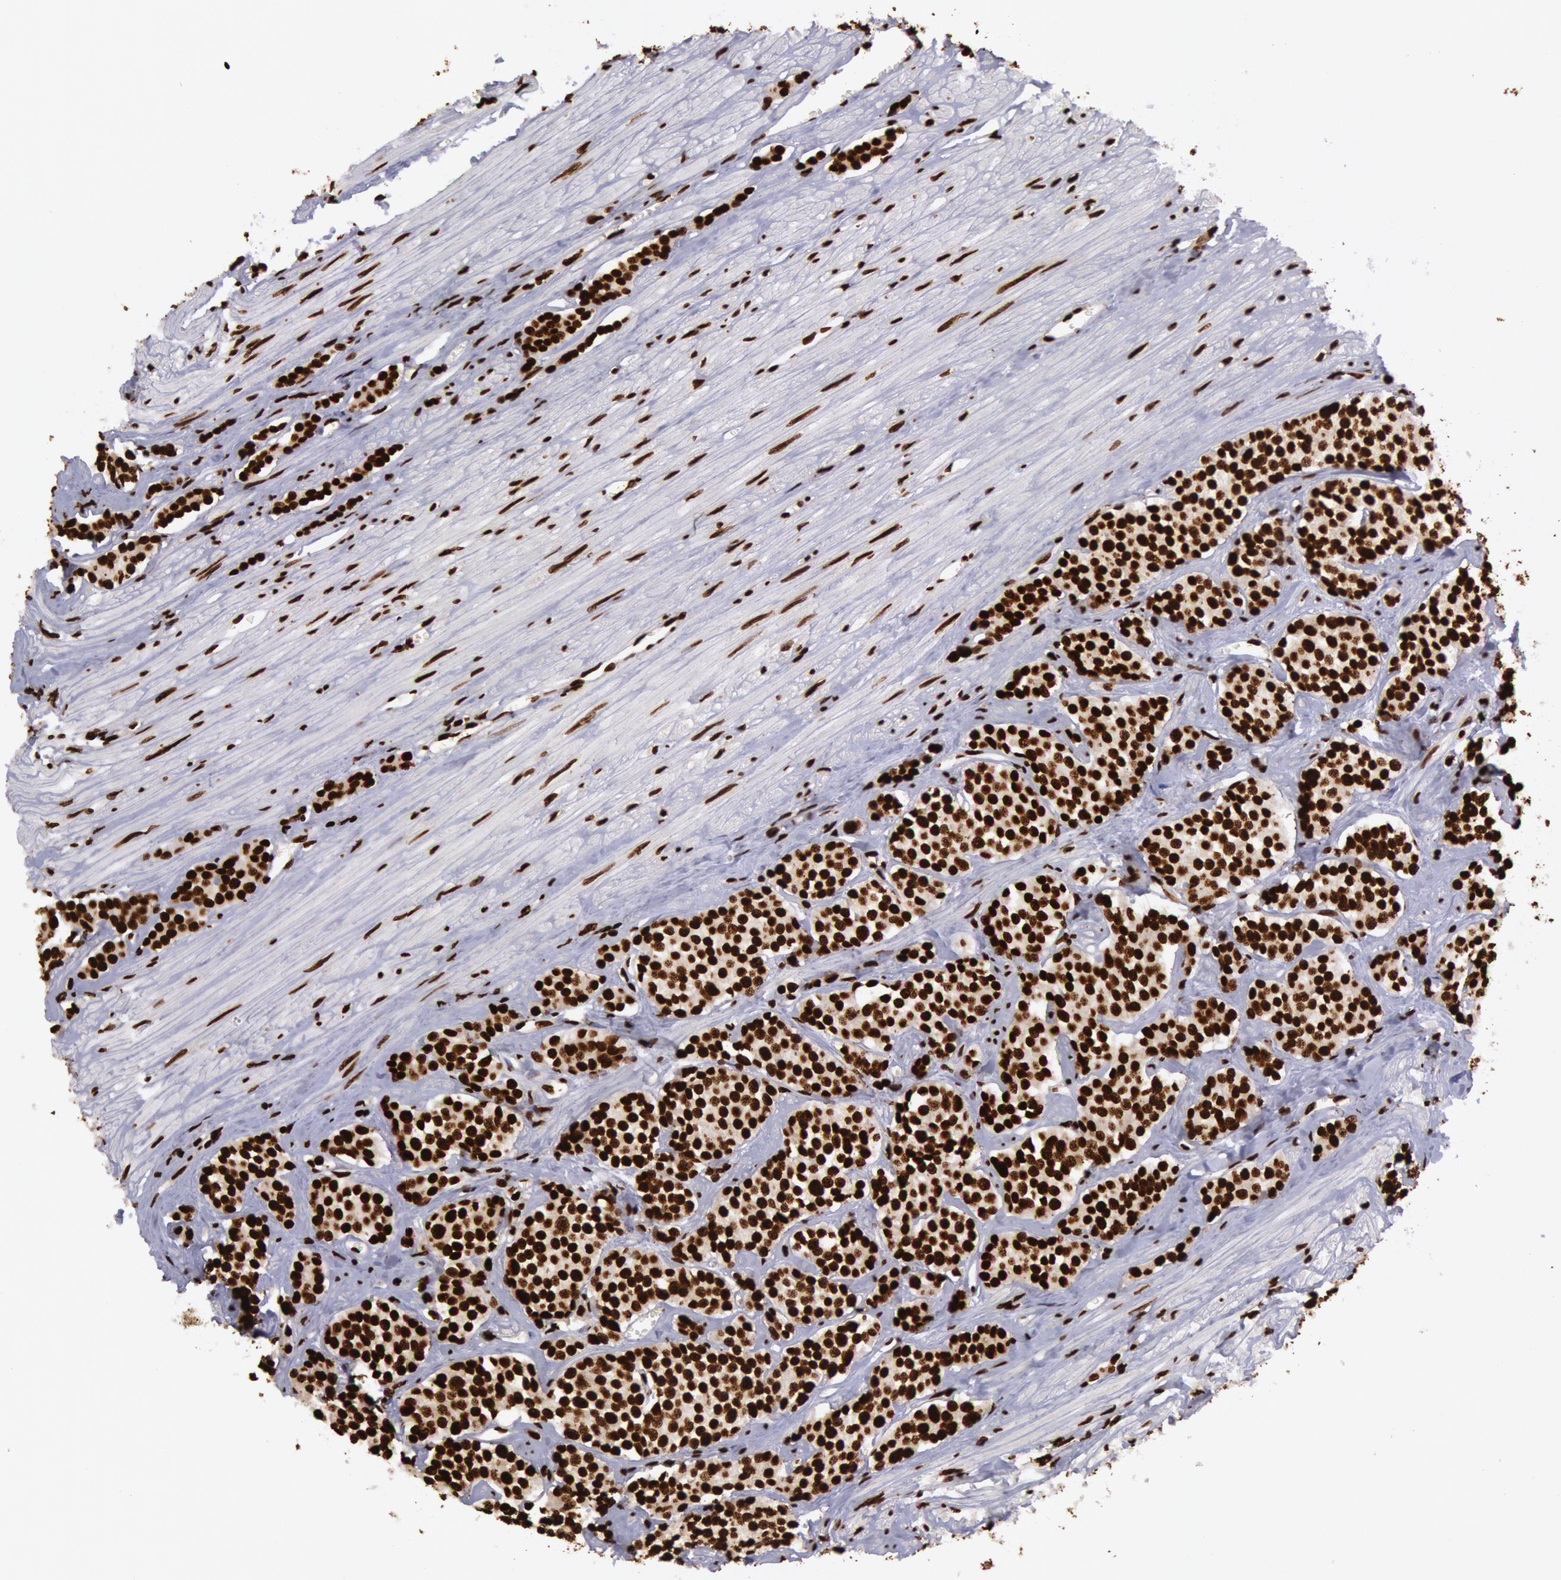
{"staining": {"intensity": "strong", "quantity": ">75%", "location": "nuclear"}, "tissue": "carcinoid", "cell_type": "Tumor cells", "image_type": "cancer", "snomed": [{"axis": "morphology", "description": "Carcinoid, malignant, NOS"}, {"axis": "topography", "description": "Small intestine"}], "caption": "Strong nuclear protein staining is identified in about >75% of tumor cells in malignant carcinoid. The protein is stained brown, and the nuclei are stained in blue (DAB (3,3'-diaminobenzidine) IHC with brightfield microscopy, high magnification).", "gene": "H3-4", "patient": {"sex": "male", "age": 60}}